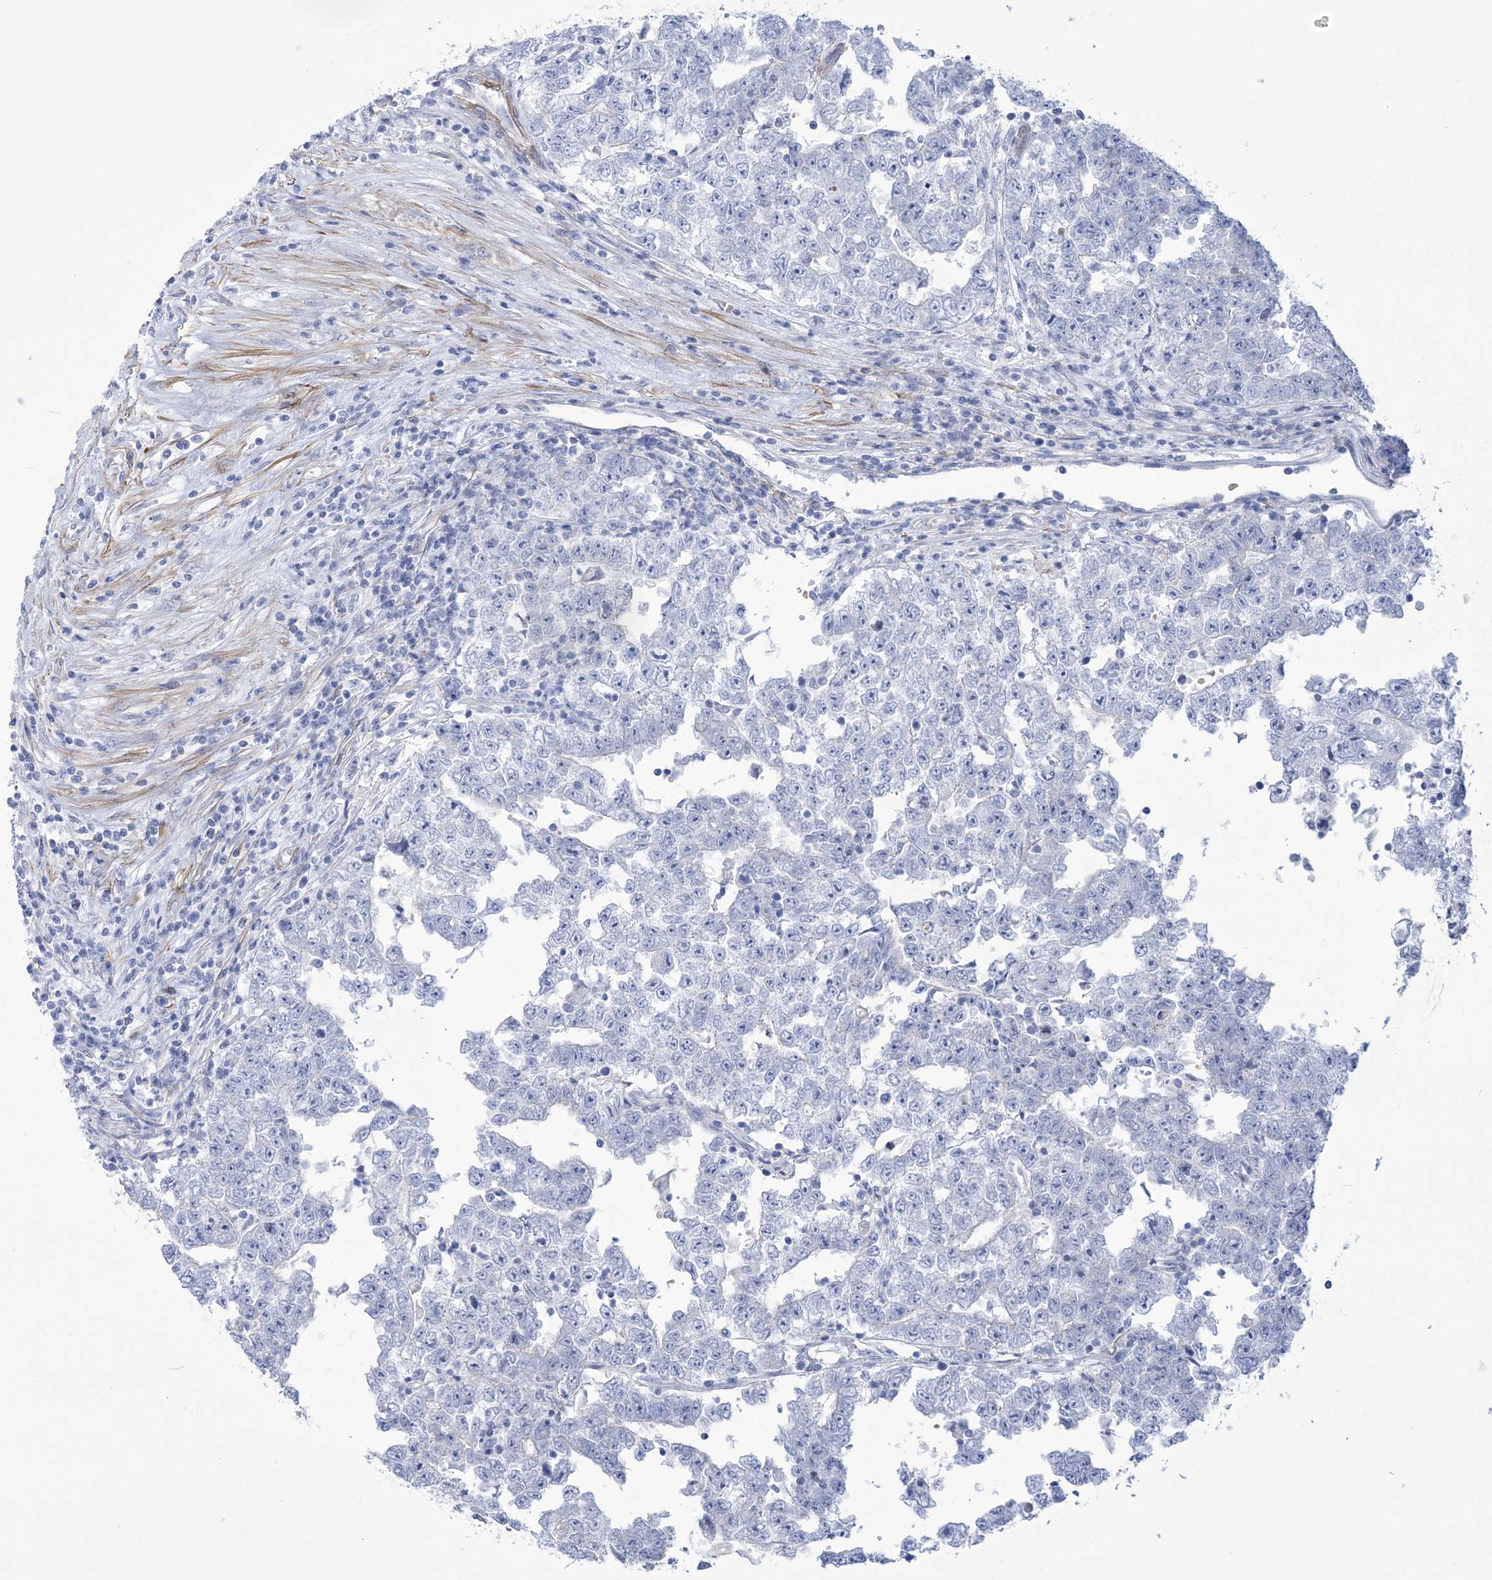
{"staining": {"intensity": "negative", "quantity": "none", "location": "none"}, "tissue": "testis cancer", "cell_type": "Tumor cells", "image_type": "cancer", "snomed": [{"axis": "morphology", "description": "Carcinoma, Embryonal, NOS"}, {"axis": "topography", "description": "Testis"}], "caption": "Histopathology image shows no protein staining in tumor cells of testis cancer tissue.", "gene": "WDR74", "patient": {"sex": "male", "age": 25}}